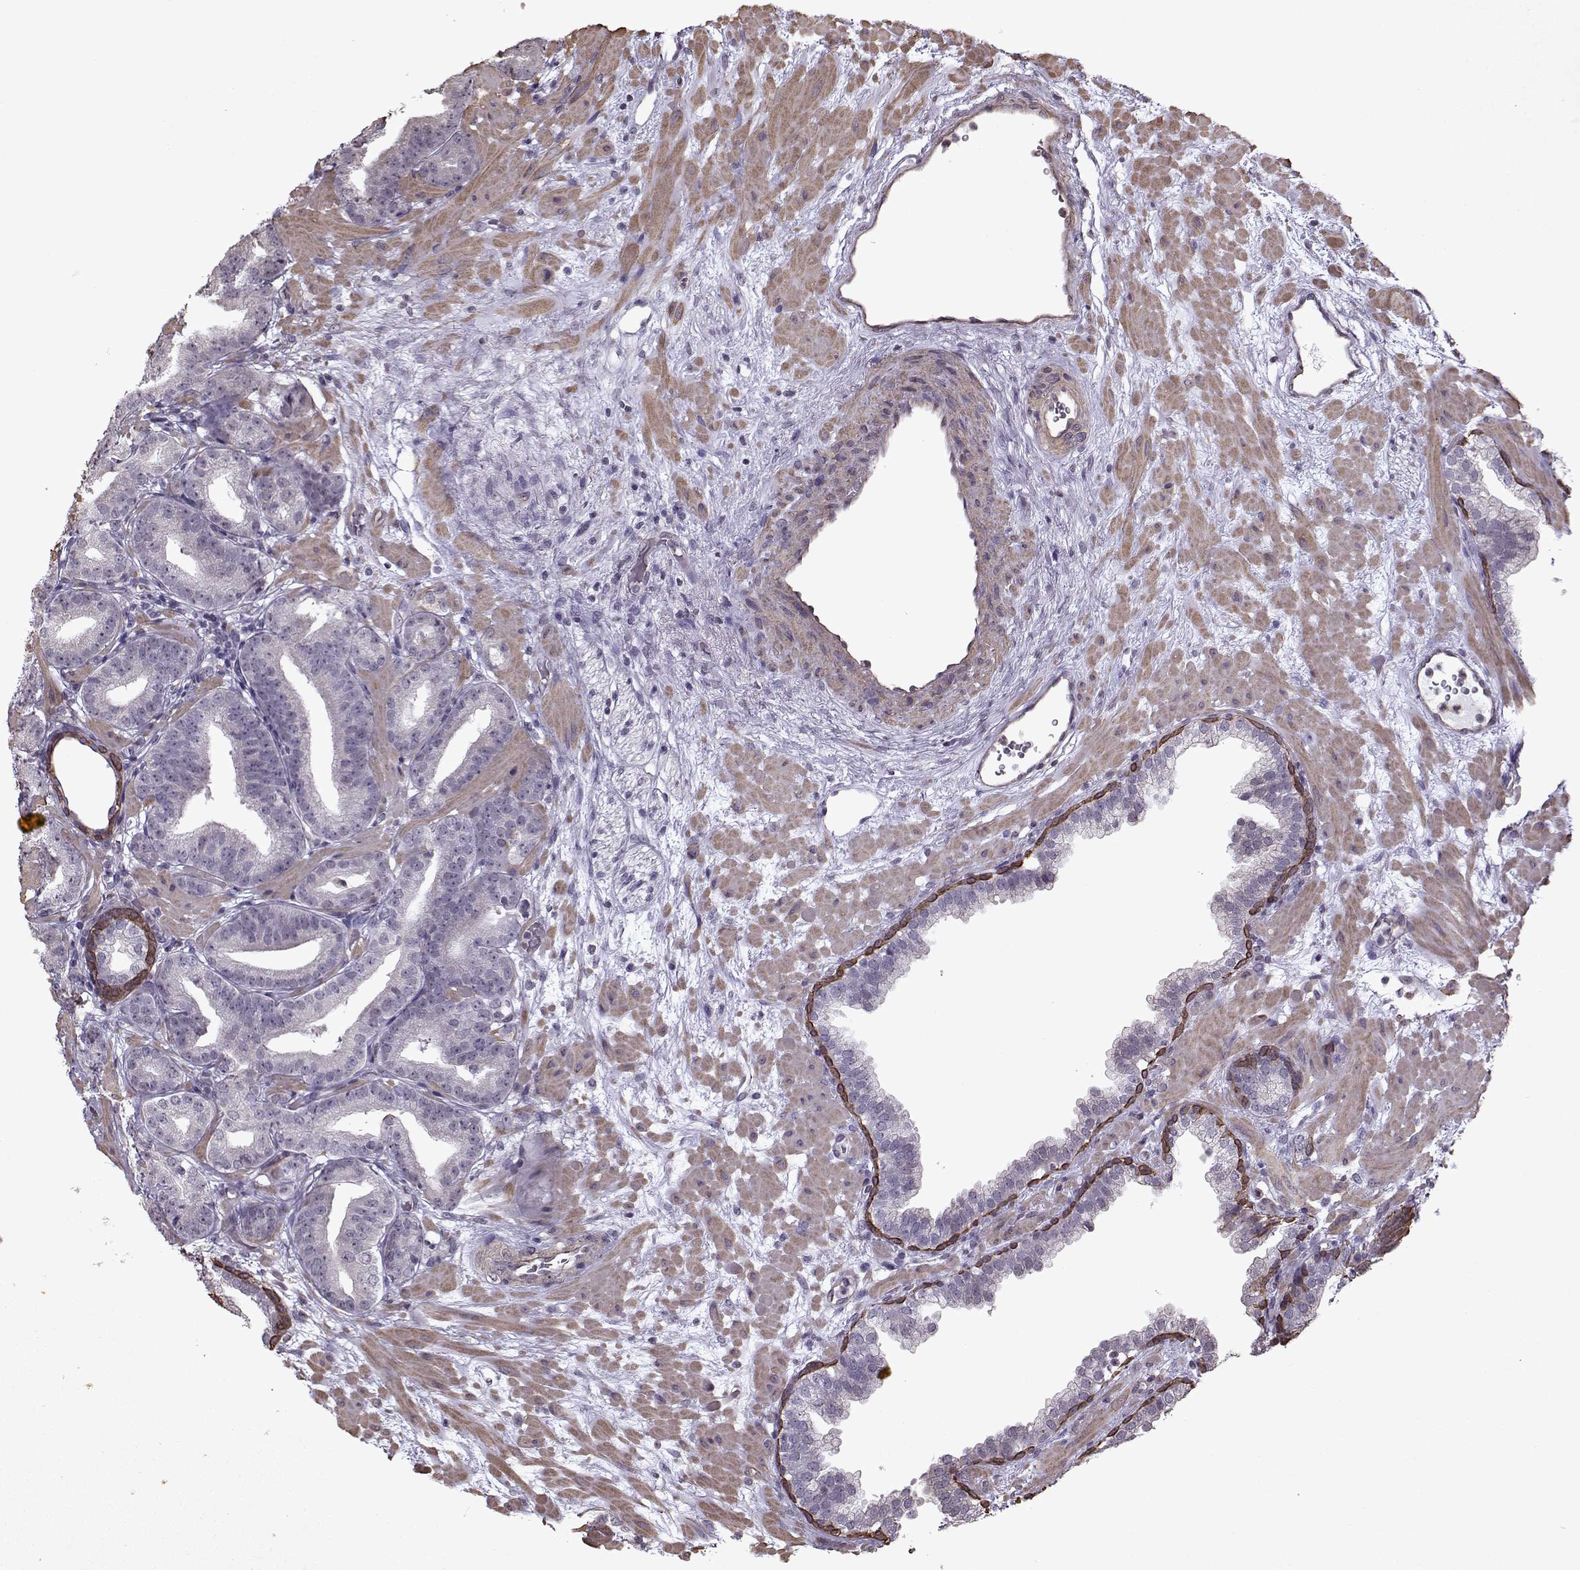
{"staining": {"intensity": "negative", "quantity": "none", "location": "none"}, "tissue": "prostate cancer", "cell_type": "Tumor cells", "image_type": "cancer", "snomed": [{"axis": "morphology", "description": "Adenocarcinoma, Low grade"}, {"axis": "topography", "description": "Prostate"}], "caption": "The micrograph demonstrates no staining of tumor cells in prostate cancer (adenocarcinoma (low-grade)). Brightfield microscopy of immunohistochemistry (IHC) stained with DAB (brown) and hematoxylin (blue), captured at high magnification.", "gene": "KRT9", "patient": {"sex": "male", "age": 68}}